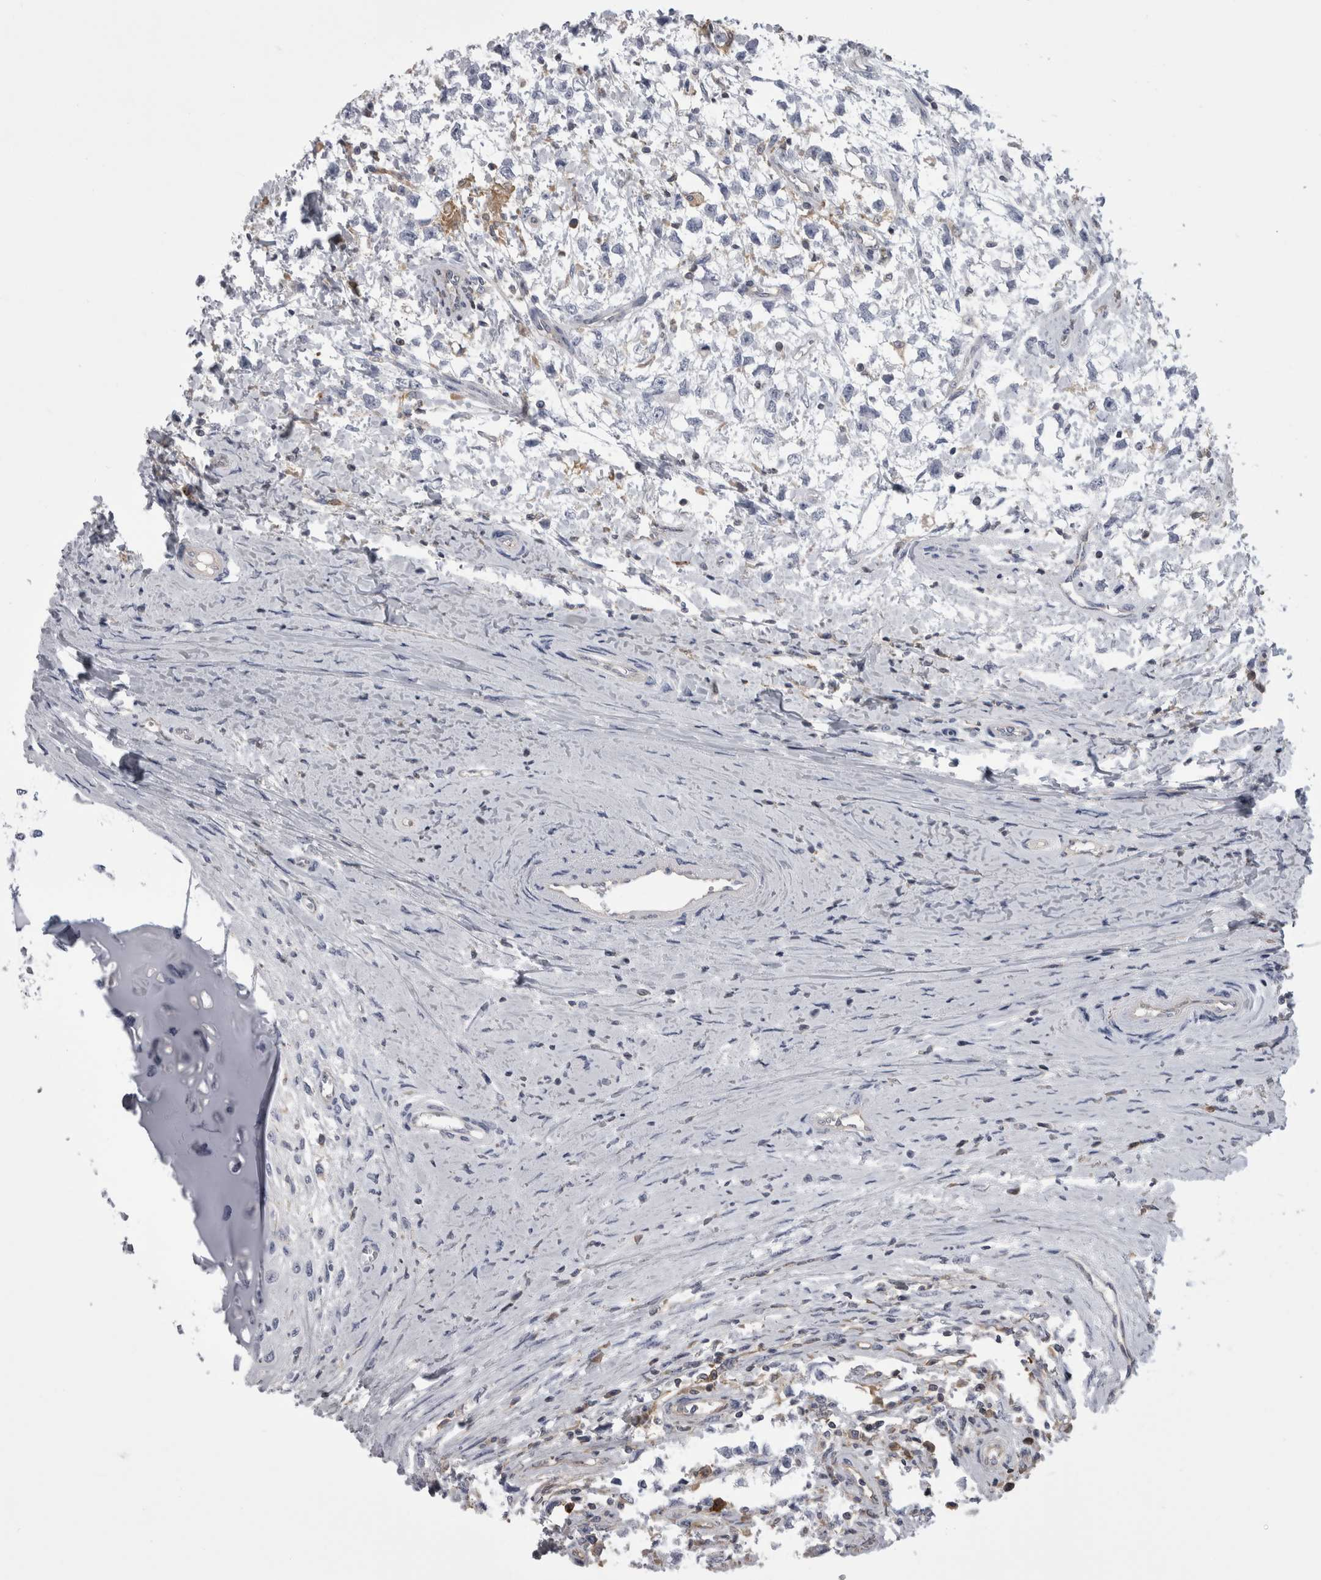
{"staining": {"intensity": "negative", "quantity": "none", "location": "none"}, "tissue": "testis cancer", "cell_type": "Tumor cells", "image_type": "cancer", "snomed": [{"axis": "morphology", "description": "Seminoma, NOS"}, {"axis": "morphology", "description": "Carcinoma, Embryonal, NOS"}, {"axis": "topography", "description": "Testis"}], "caption": "Immunohistochemistry histopathology image of neoplastic tissue: human embryonal carcinoma (testis) stained with DAB demonstrates no significant protein expression in tumor cells. Brightfield microscopy of immunohistochemistry (IHC) stained with DAB (3,3'-diaminobenzidine) (brown) and hematoxylin (blue), captured at high magnification.", "gene": "AFMID", "patient": {"sex": "male", "age": 51}}